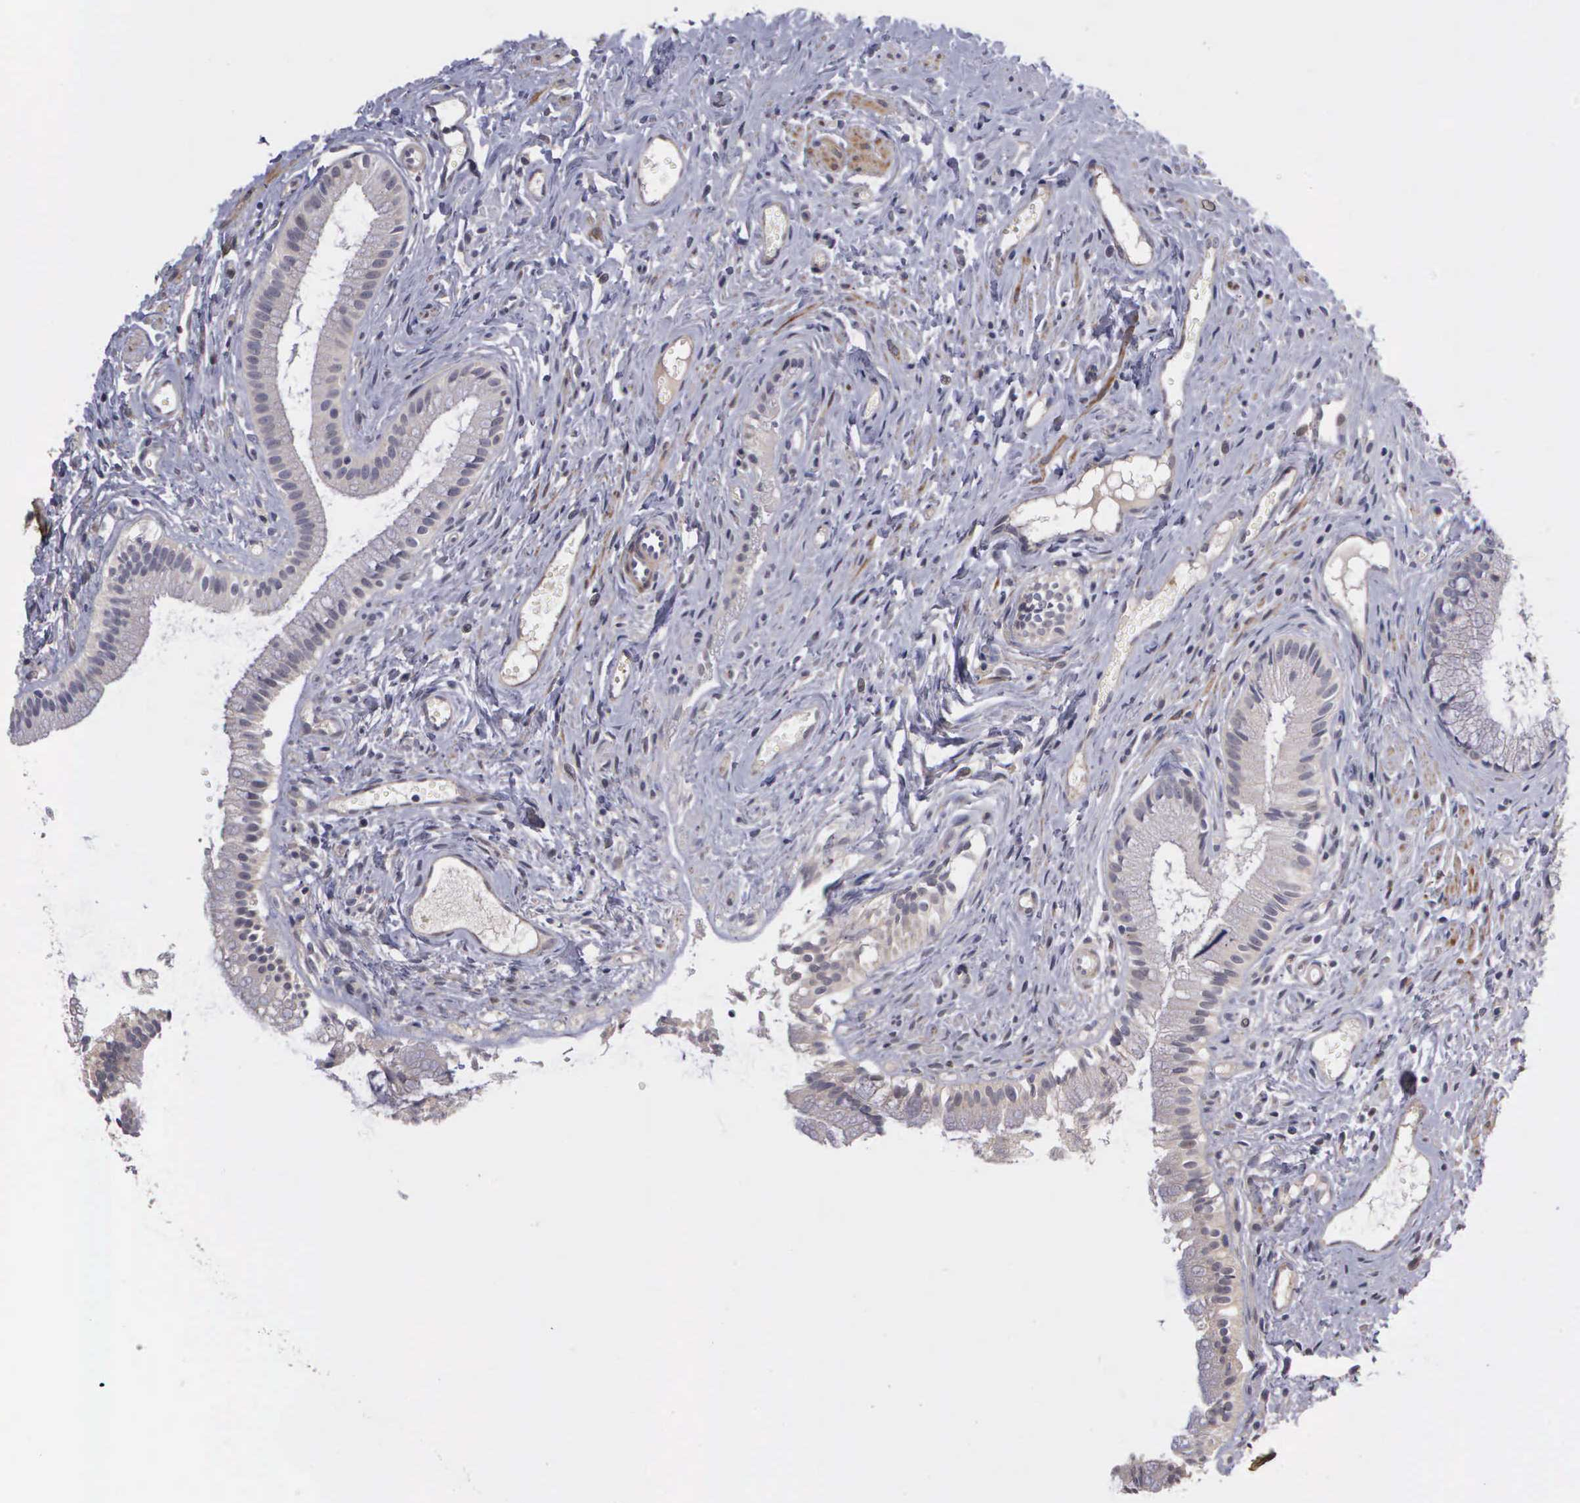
{"staining": {"intensity": "weak", "quantity": ">75%", "location": "cytoplasmic/membranous"}, "tissue": "gallbladder", "cell_type": "Glandular cells", "image_type": "normal", "snomed": [{"axis": "morphology", "description": "Normal tissue, NOS"}, {"axis": "topography", "description": "Gallbladder"}], "caption": "An IHC photomicrograph of benign tissue is shown. Protein staining in brown highlights weak cytoplasmic/membranous positivity in gallbladder within glandular cells.", "gene": "RTL10", "patient": {"sex": "female", "age": 58}}